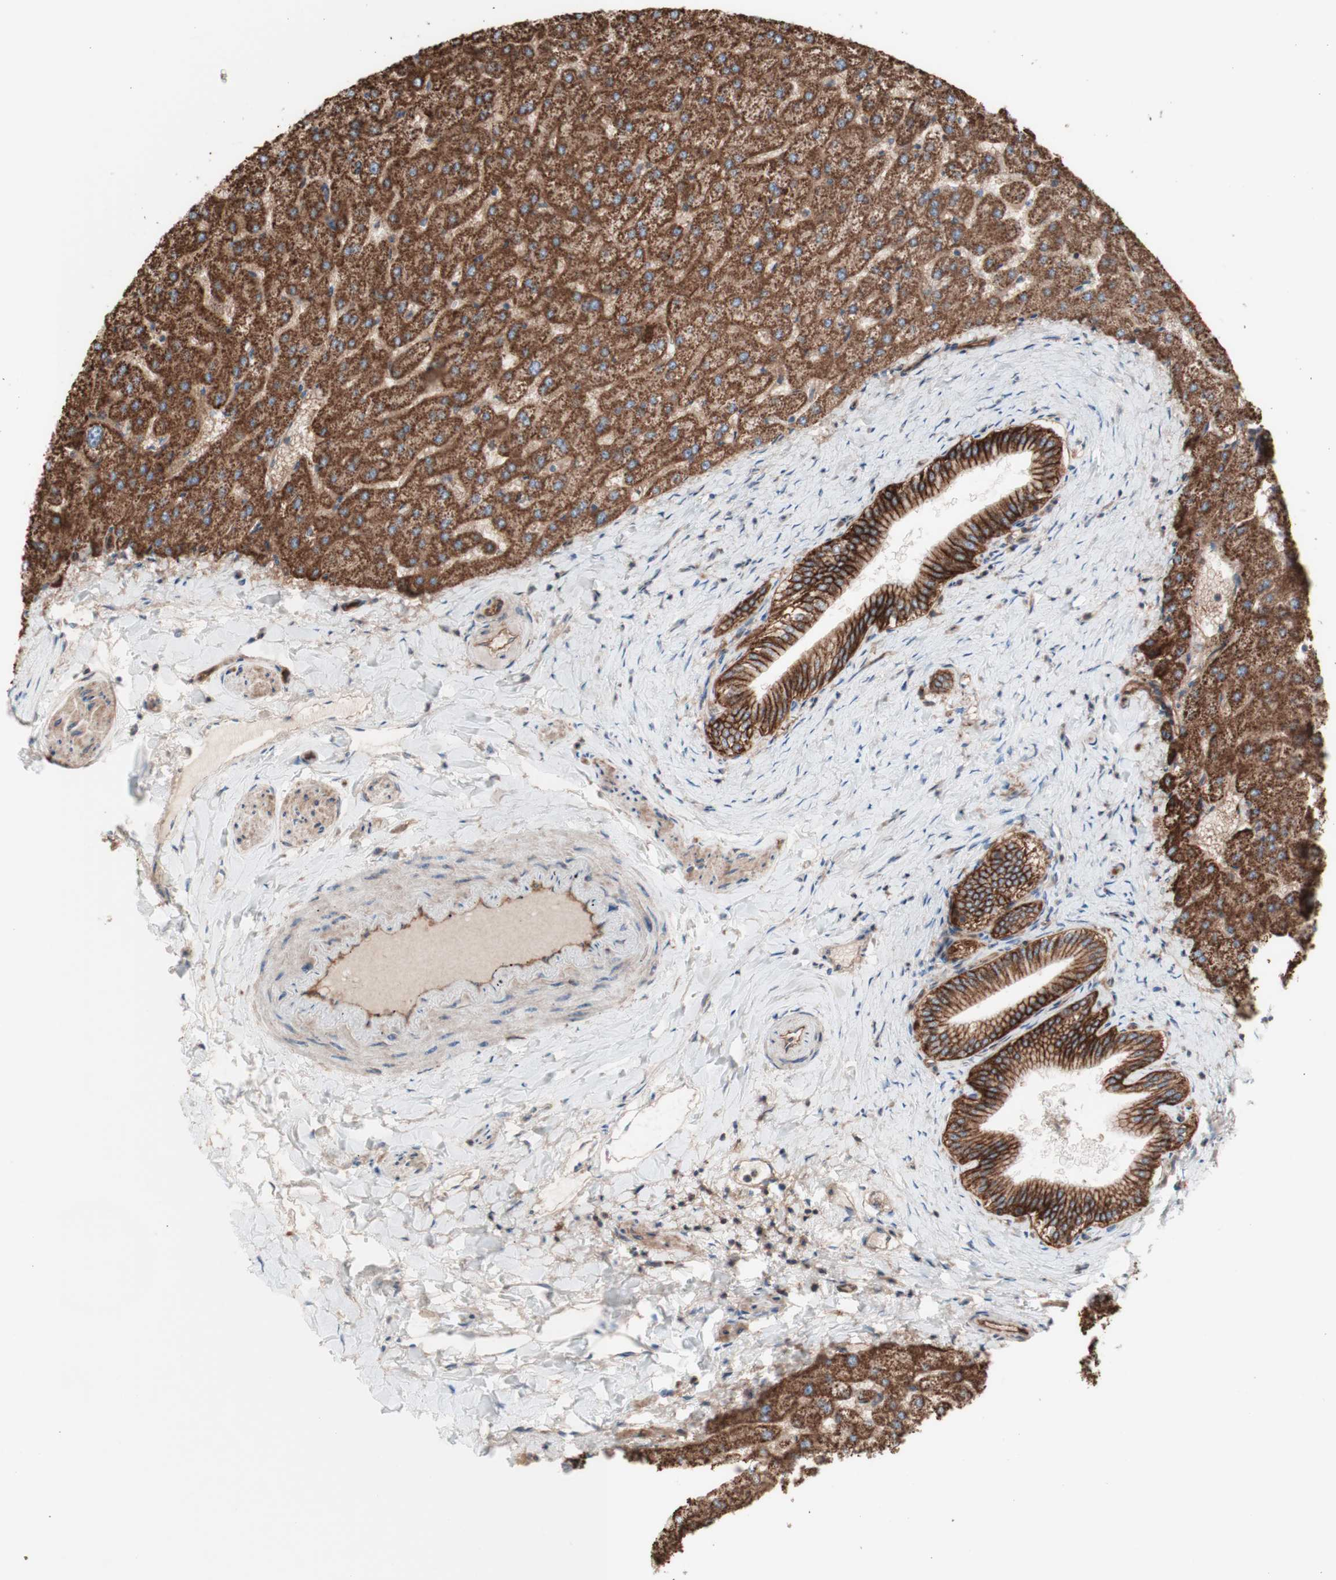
{"staining": {"intensity": "weak", "quantity": ">75%", "location": "cytoplasmic/membranous"}, "tissue": "liver", "cell_type": "Cholangiocytes", "image_type": "normal", "snomed": [{"axis": "morphology", "description": "Normal tissue, NOS"}, {"axis": "topography", "description": "Liver"}], "caption": "Weak cytoplasmic/membranous staining for a protein is seen in about >75% of cholangiocytes of normal liver using IHC.", "gene": "CD46", "patient": {"sex": "female", "age": 32}}